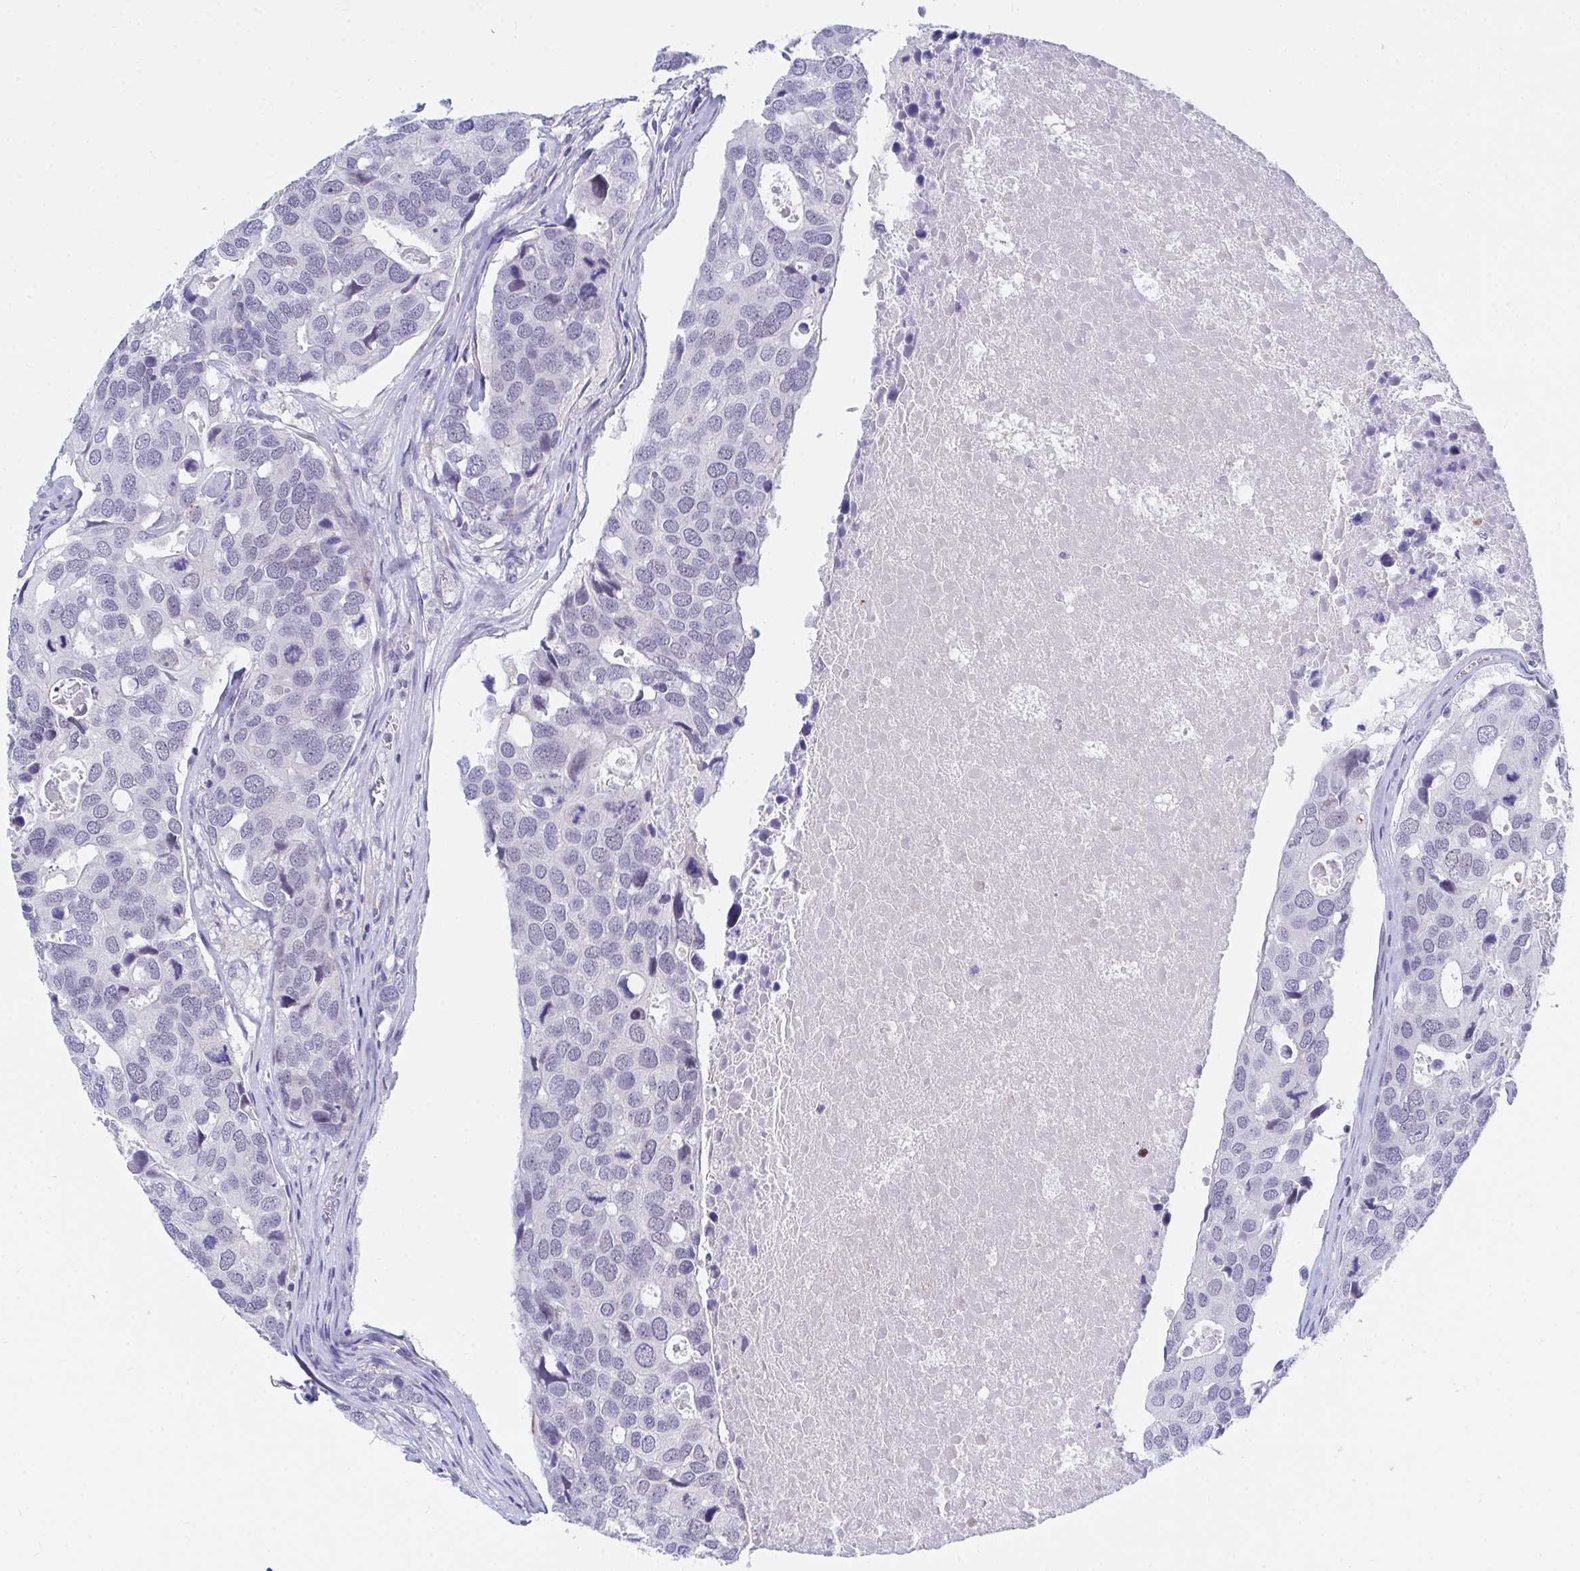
{"staining": {"intensity": "negative", "quantity": "none", "location": "none"}, "tissue": "breast cancer", "cell_type": "Tumor cells", "image_type": "cancer", "snomed": [{"axis": "morphology", "description": "Duct carcinoma"}, {"axis": "topography", "description": "Breast"}], "caption": "IHC of breast cancer (infiltrating ductal carcinoma) demonstrates no staining in tumor cells.", "gene": "DAOA", "patient": {"sex": "female", "age": 83}}